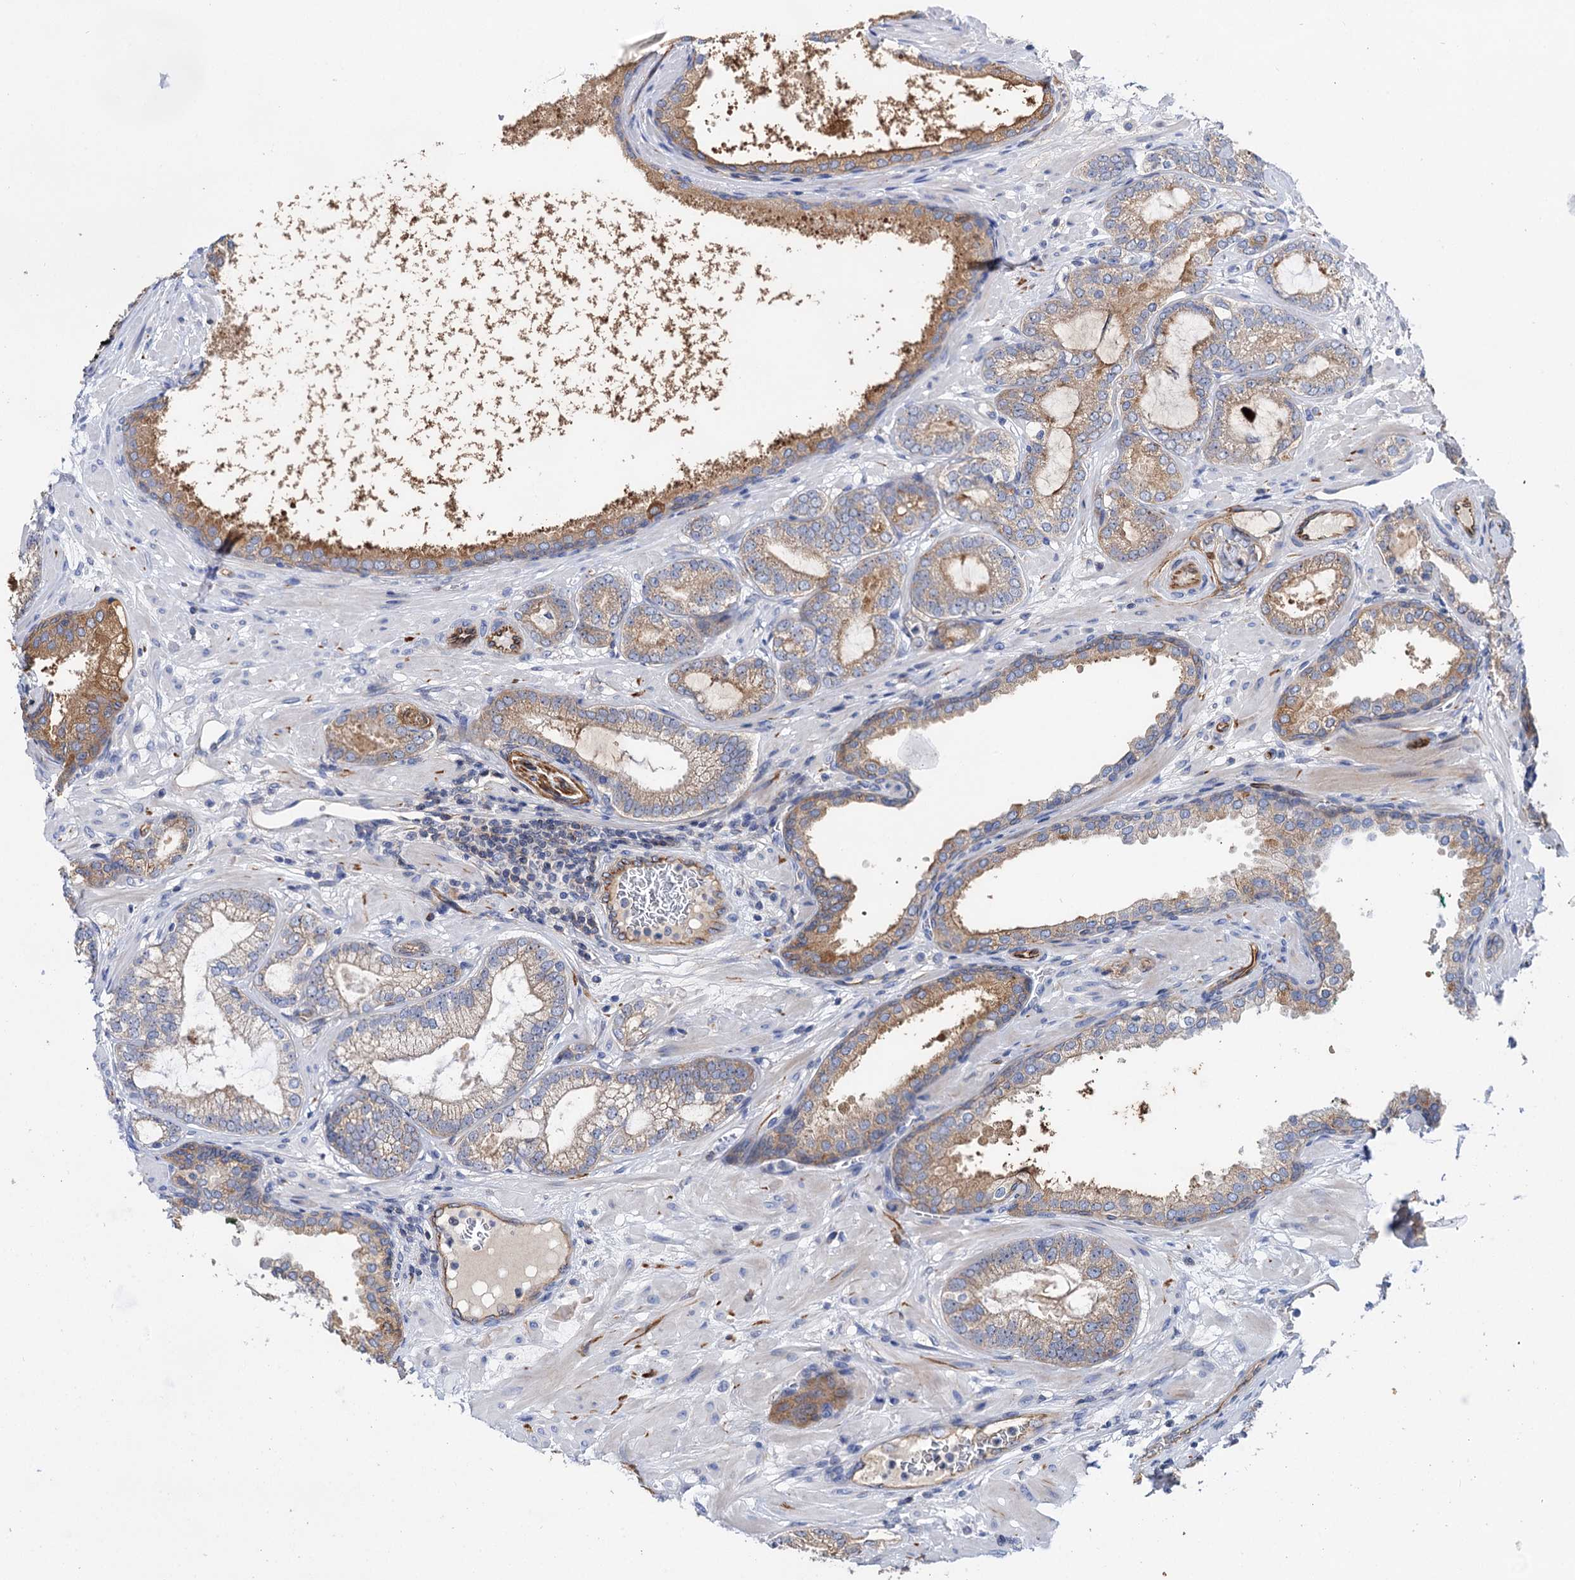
{"staining": {"intensity": "weak", "quantity": "25%-75%", "location": "cytoplasmic/membranous"}, "tissue": "prostate cancer", "cell_type": "Tumor cells", "image_type": "cancer", "snomed": [{"axis": "morphology", "description": "Adenocarcinoma, High grade"}, {"axis": "topography", "description": "Prostate"}], "caption": "Approximately 25%-75% of tumor cells in prostate cancer (high-grade adenocarcinoma) show weak cytoplasmic/membranous protein expression as visualized by brown immunohistochemical staining.", "gene": "ABLIM1", "patient": {"sex": "male", "age": 60}}